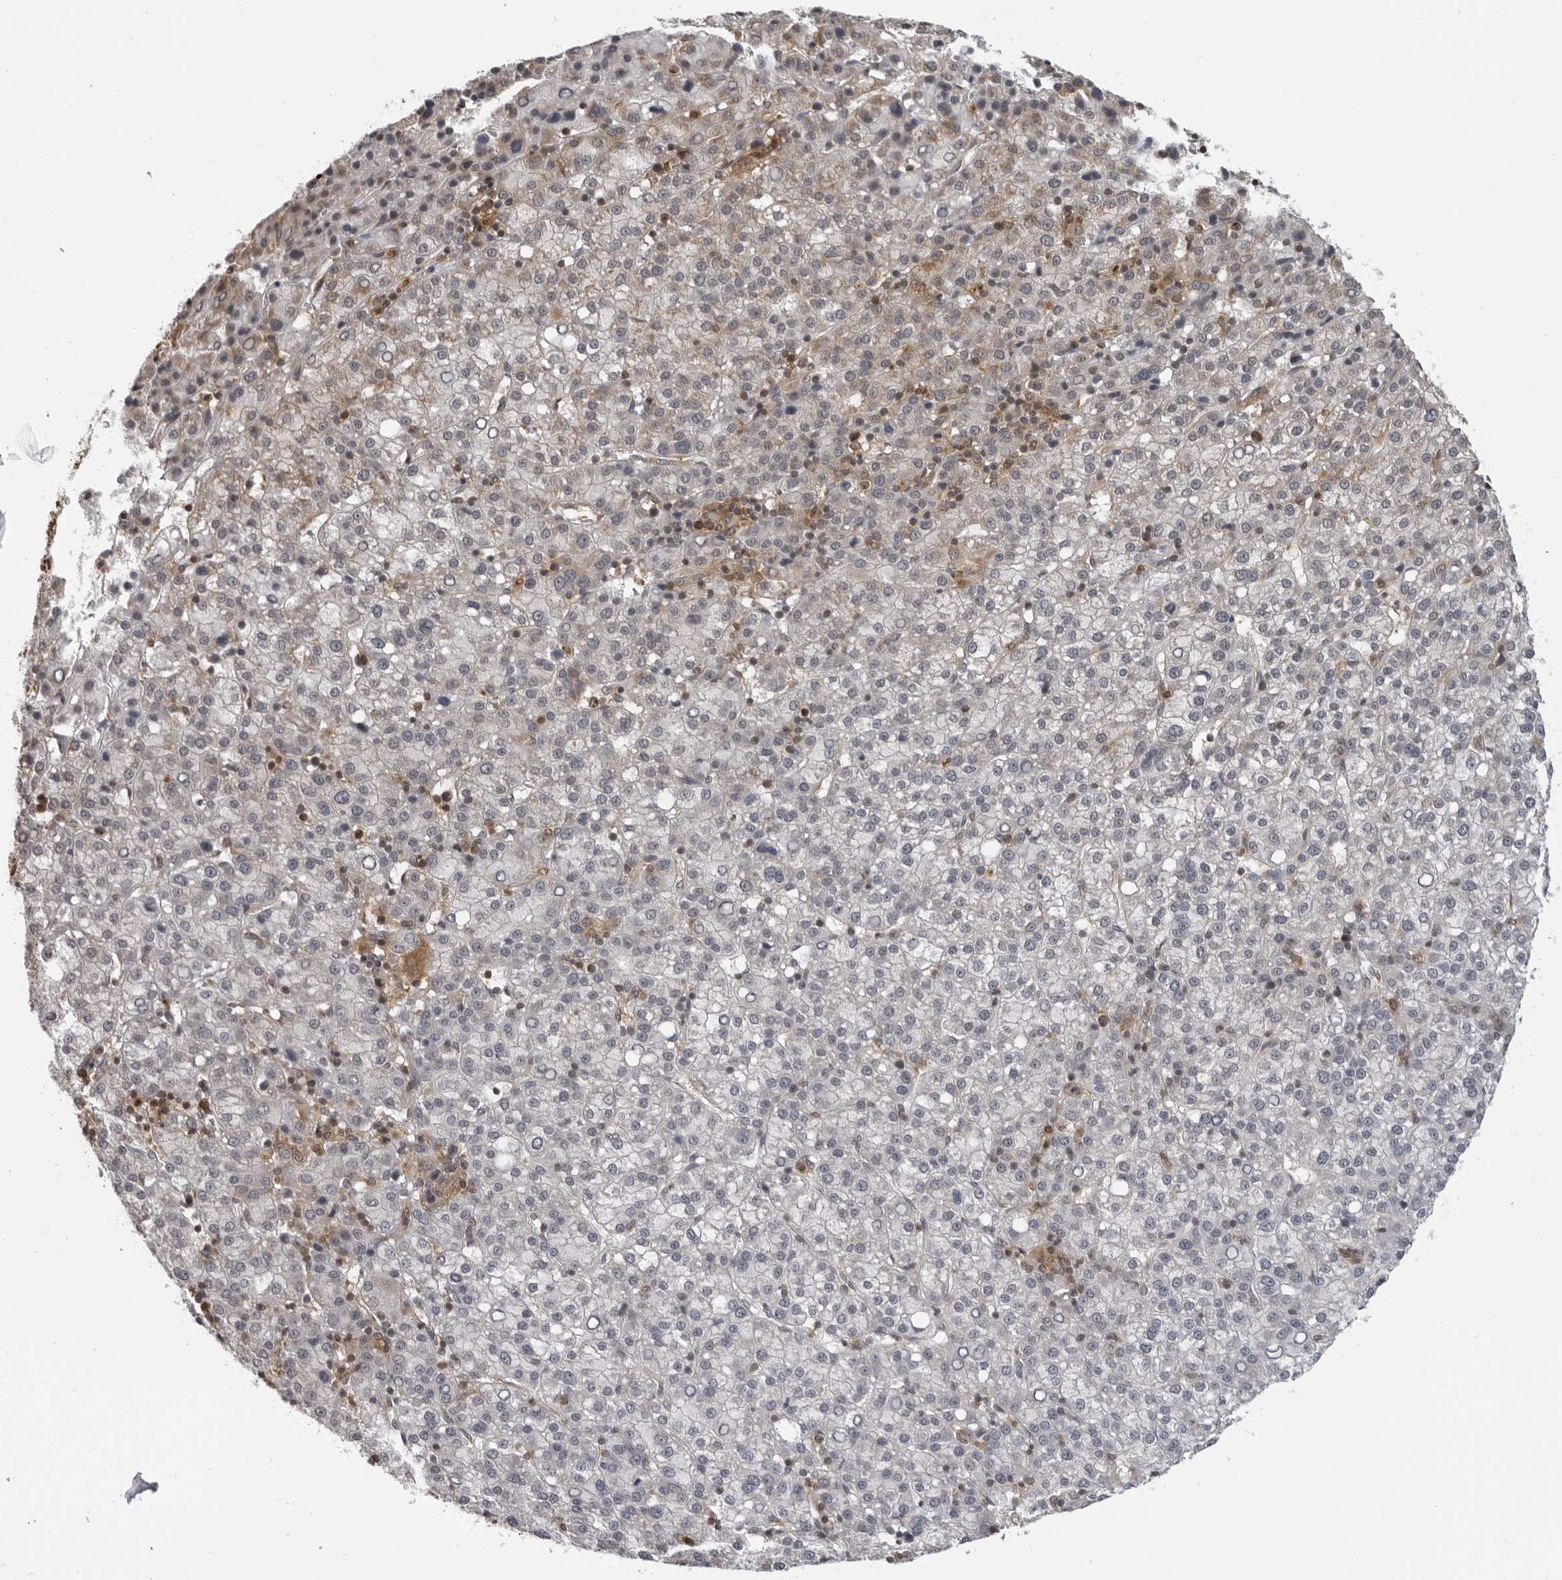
{"staining": {"intensity": "negative", "quantity": "none", "location": "none"}, "tissue": "liver cancer", "cell_type": "Tumor cells", "image_type": "cancer", "snomed": [{"axis": "morphology", "description": "Carcinoma, Hepatocellular, NOS"}, {"axis": "topography", "description": "Liver"}], "caption": "Immunohistochemical staining of liver cancer demonstrates no significant expression in tumor cells.", "gene": "MRPS15", "patient": {"sex": "female", "age": 58}}